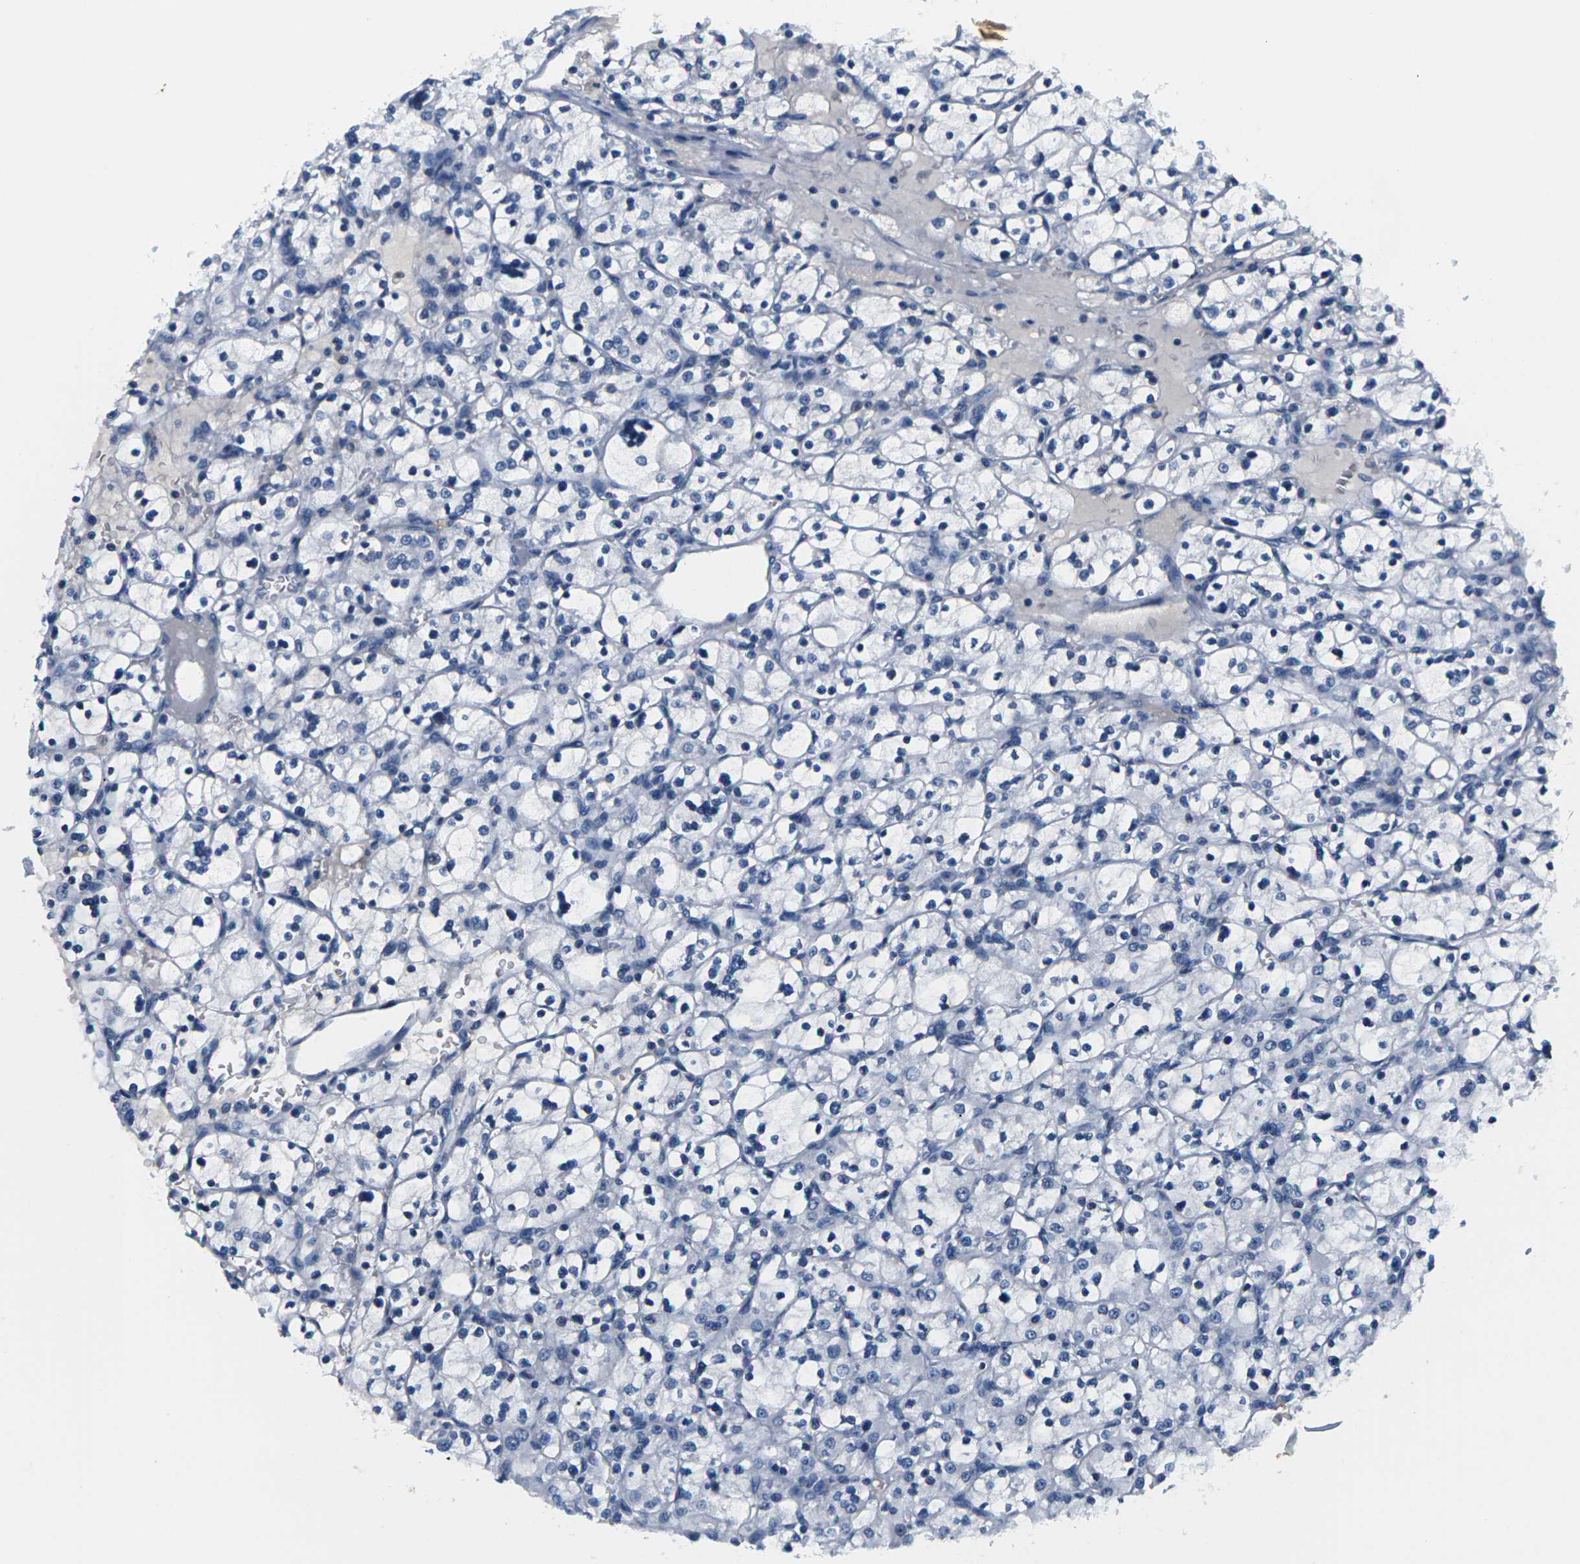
{"staining": {"intensity": "negative", "quantity": "none", "location": "none"}, "tissue": "renal cancer", "cell_type": "Tumor cells", "image_type": "cancer", "snomed": [{"axis": "morphology", "description": "Adenocarcinoma, NOS"}, {"axis": "topography", "description": "Kidney"}], "caption": "The photomicrograph shows no staining of tumor cells in renal cancer.", "gene": "PKP2", "patient": {"sex": "female", "age": 83}}